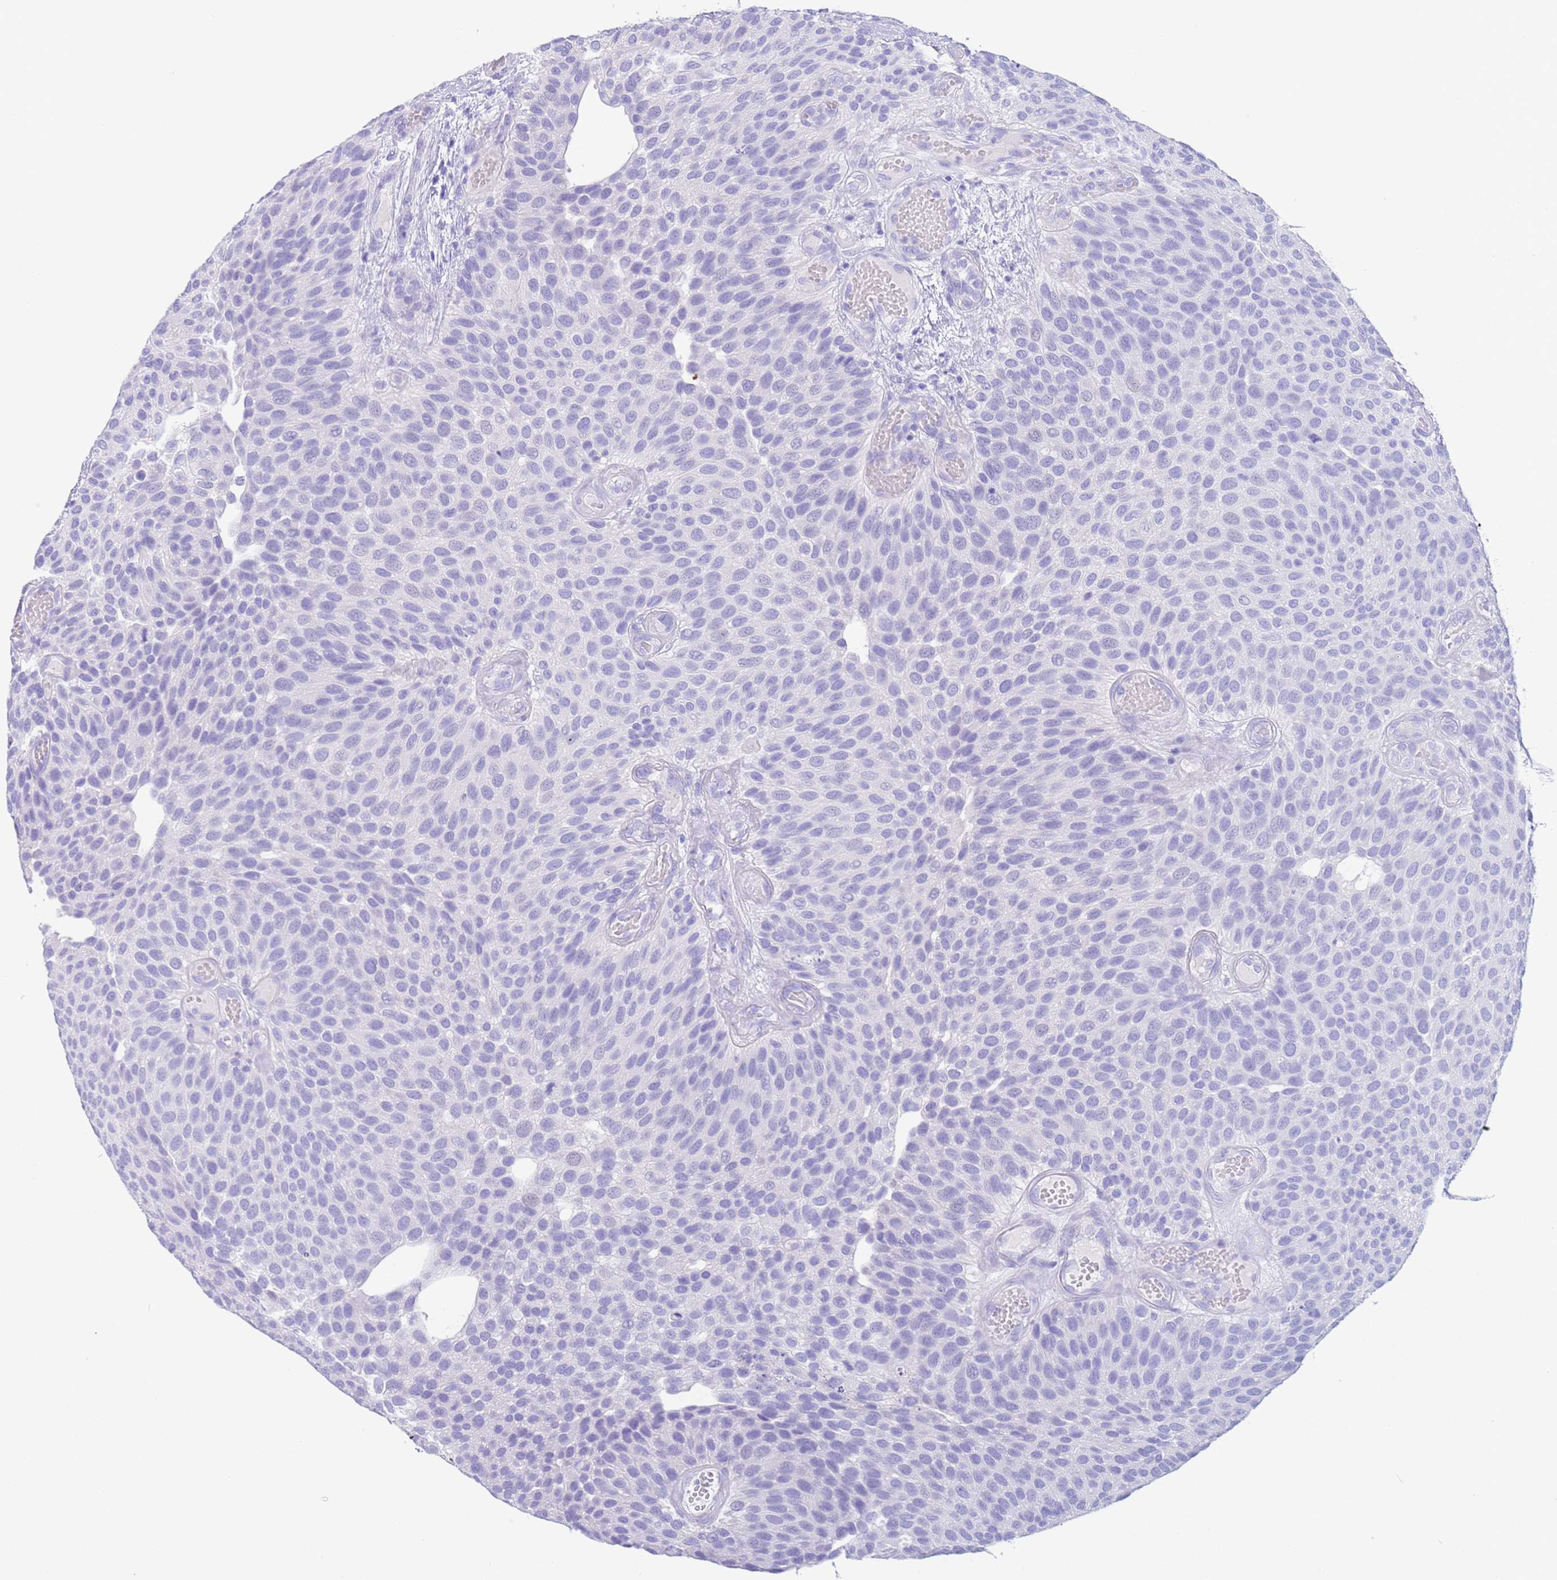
{"staining": {"intensity": "negative", "quantity": "none", "location": "none"}, "tissue": "urothelial cancer", "cell_type": "Tumor cells", "image_type": "cancer", "snomed": [{"axis": "morphology", "description": "Urothelial carcinoma, Low grade"}, {"axis": "topography", "description": "Urinary bladder"}], "caption": "A photomicrograph of human urothelial cancer is negative for staining in tumor cells.", "gene": "CPB1", "patient": {"sex": "male", "age": 89}}